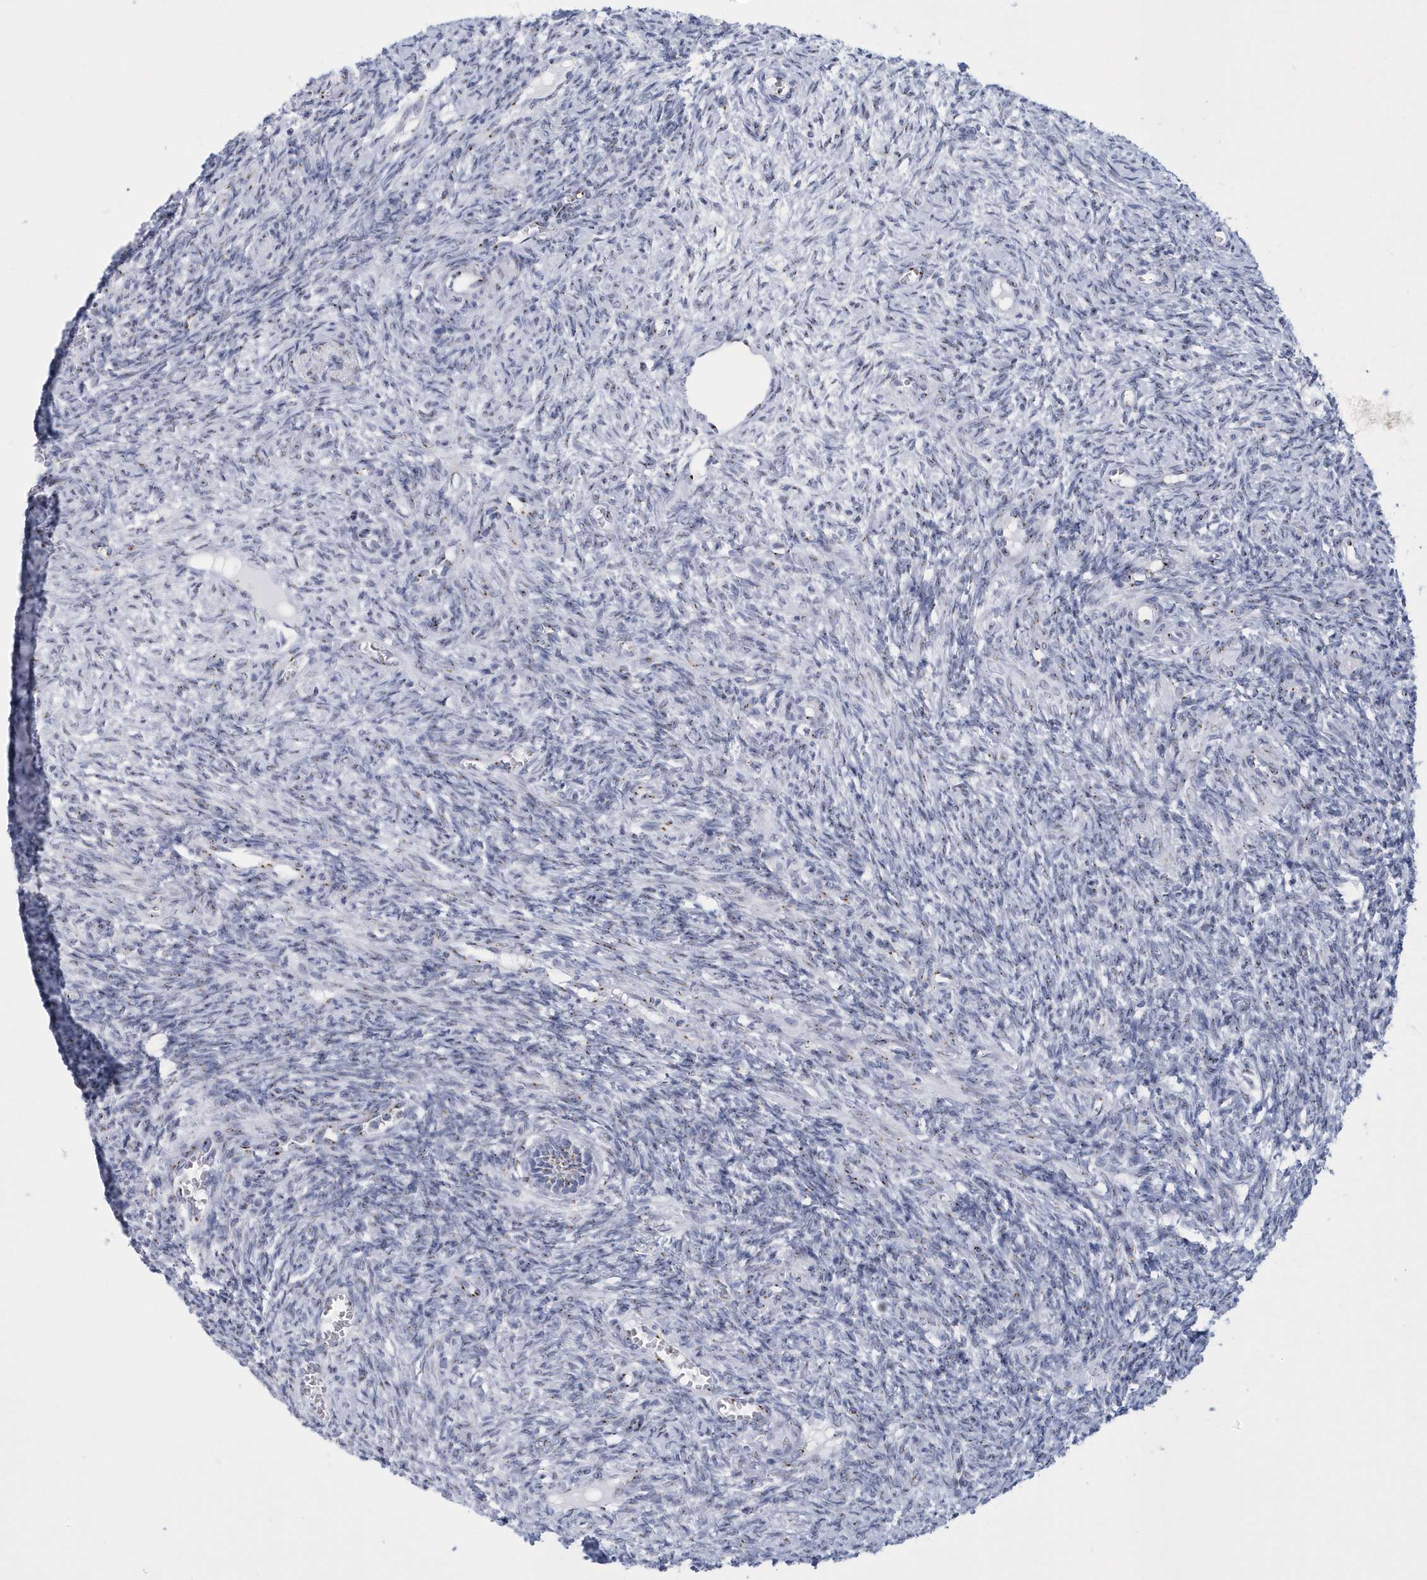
{"staining": {"intensity": "negative", "quantity": "none", "location": "none"}, "tissue": "ovary", "cell_type": "Ovarian stroma cells", "image_type": "normal", "snomed": [{"axis": "morphology", "description": "Normal tissue, NOS"}, {"axis": "topography", "description": "Ovary"}], "caption": "Immunohistochemistry (IHC) micrograph of unremarkable human ovary stained for a protein (brown), which shows no expression in ovarian stroma cells.", "gene": "SLX9", "patient": {"sex": "female", "age": 27}}